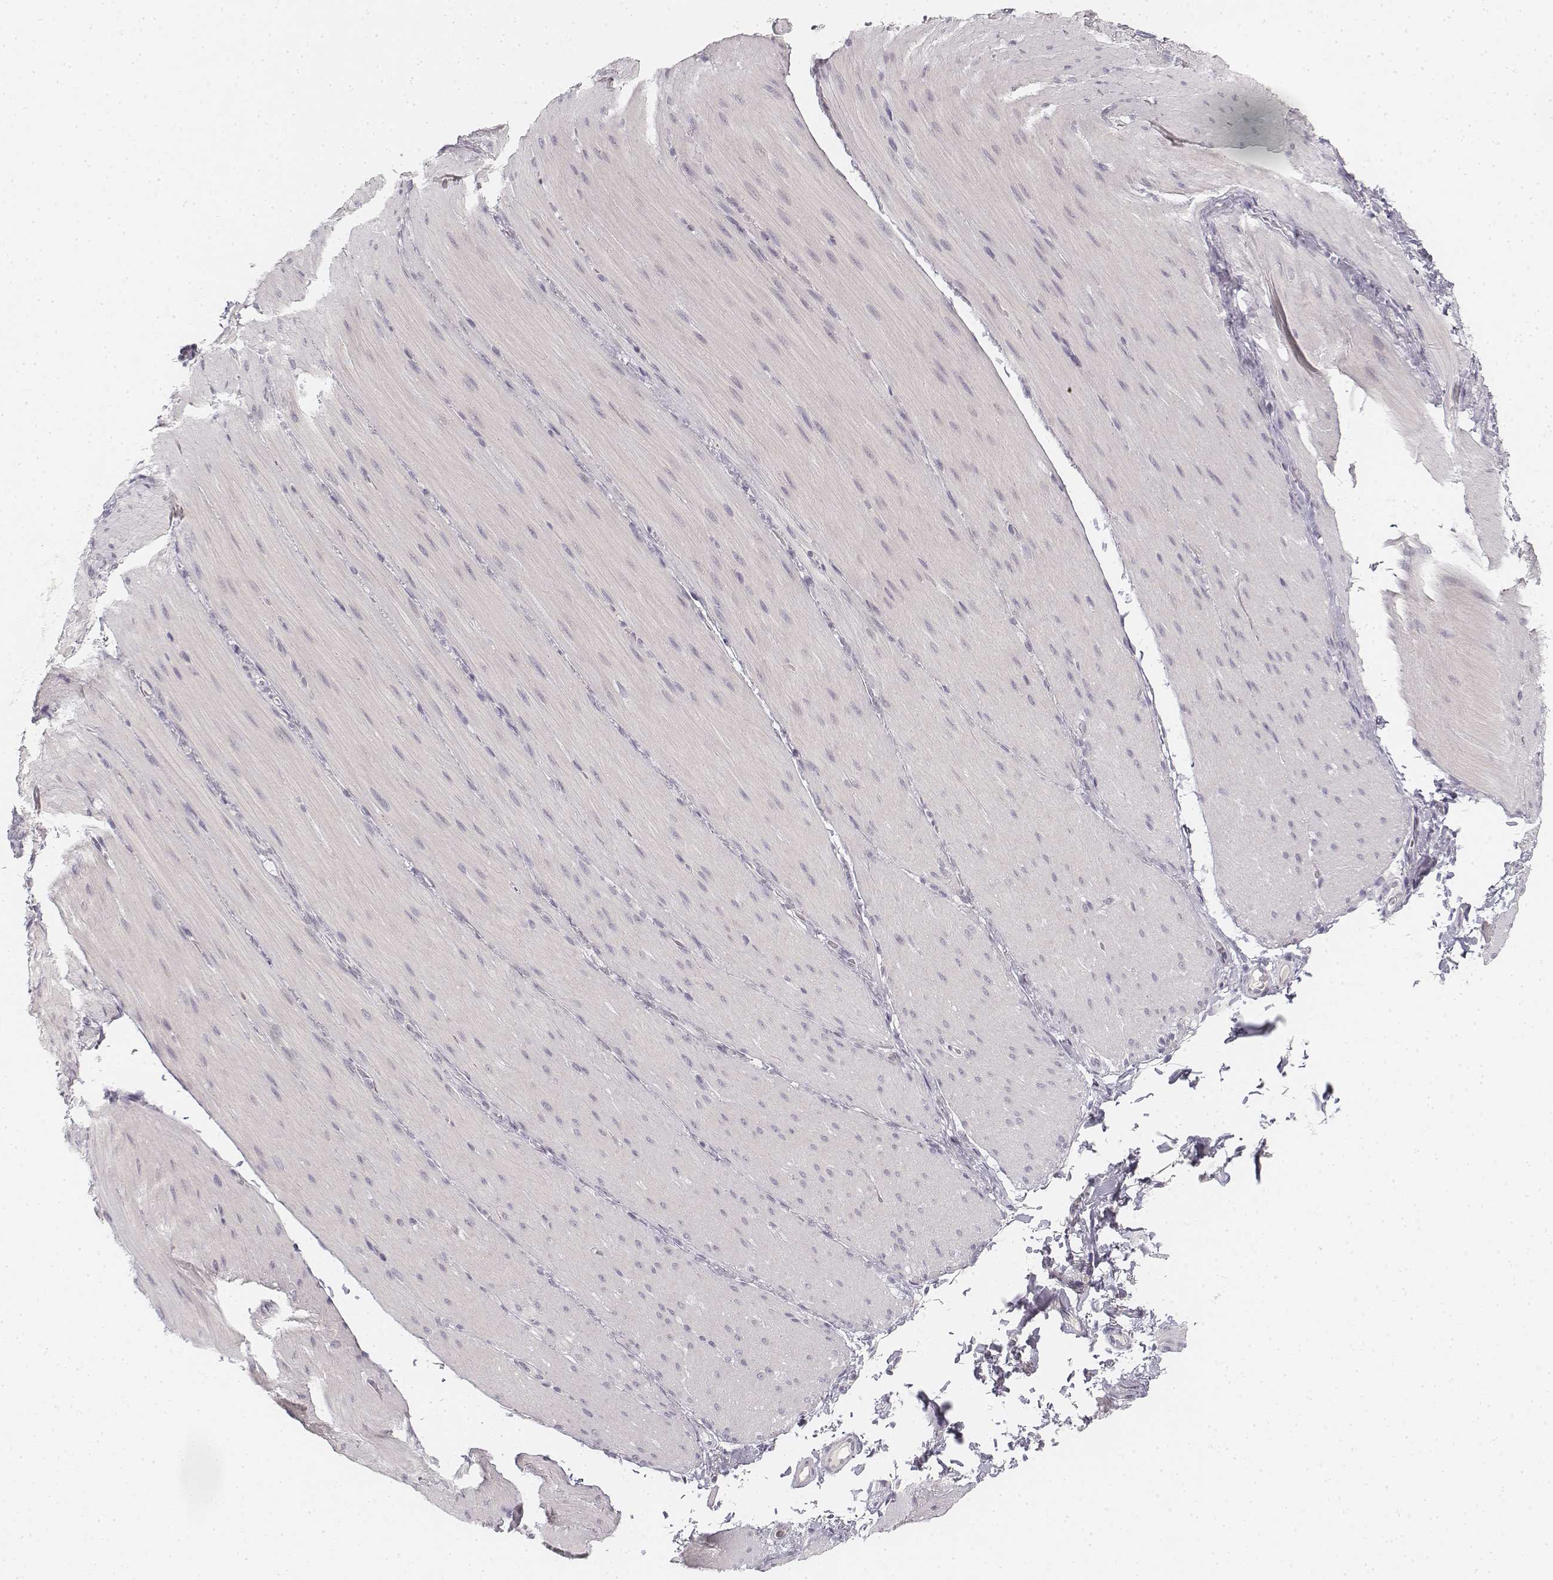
{"staining": {"intensity": "negative", "quantity": "none", "location": "none"}, "tissue": "smooth muscle", "cell_type": "Smooth muscle cells", "image_type": "normal", "snomed": [{"axis": "morphology", "description": "Normal tissue, NOS"}, {"axis": "topography", "description": "Smooth muscle"}, {"axis": "topography", "description": "Colon"}], "caption": "Immunohistochemistry photomicrograph of unremarkable human smooth muscle stained for a protein (brown), which exhibits no staining in smooth muscle cells. (IHC, brightfield microscopy, high magnification).", "gene": "DSG4", "patient": {"sex": "male", "age": 73}}